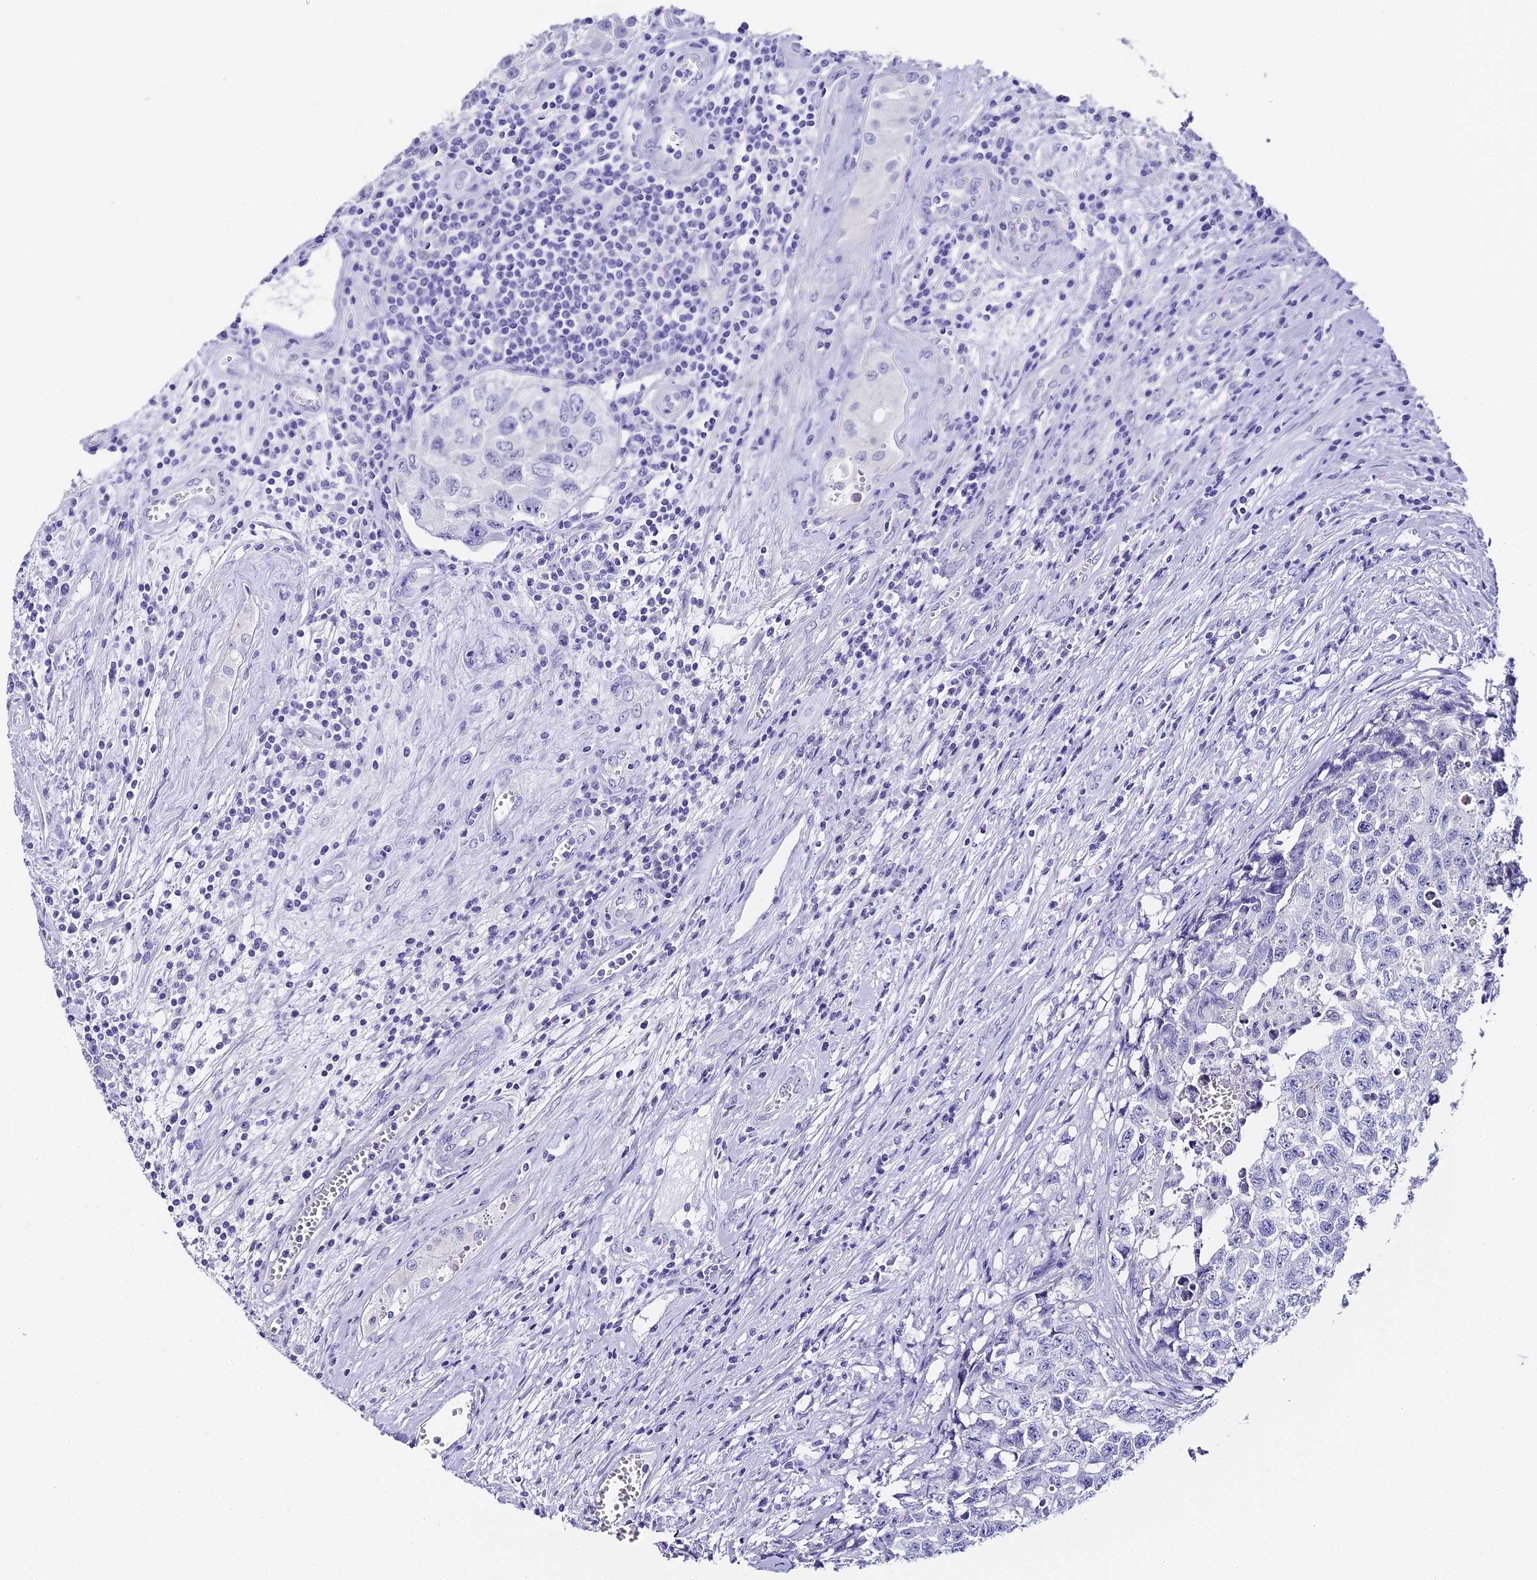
{"staining": {"intensity": "negative", "quantity": "none", "location": "none"}, "tissue": "testis cancer", "cell_type": "Tumor cells", "image_type": "cancer", "snomed": [{"axis": "morphology", "description": "Seminoma, NOS"}, {"axis": "morphology", "description": "Carcinoma, Embryonal, NOS"}, {"axis": "topography", "description": "Testis"}], "caption": "This is an immunohistochemistry (IHC) micrograph of human testis cancer (seminoma). There is no staining in tumor cells.", "gene": "ABHD14A-ACY1", "patient": {"sex": "male", "age": 43}}